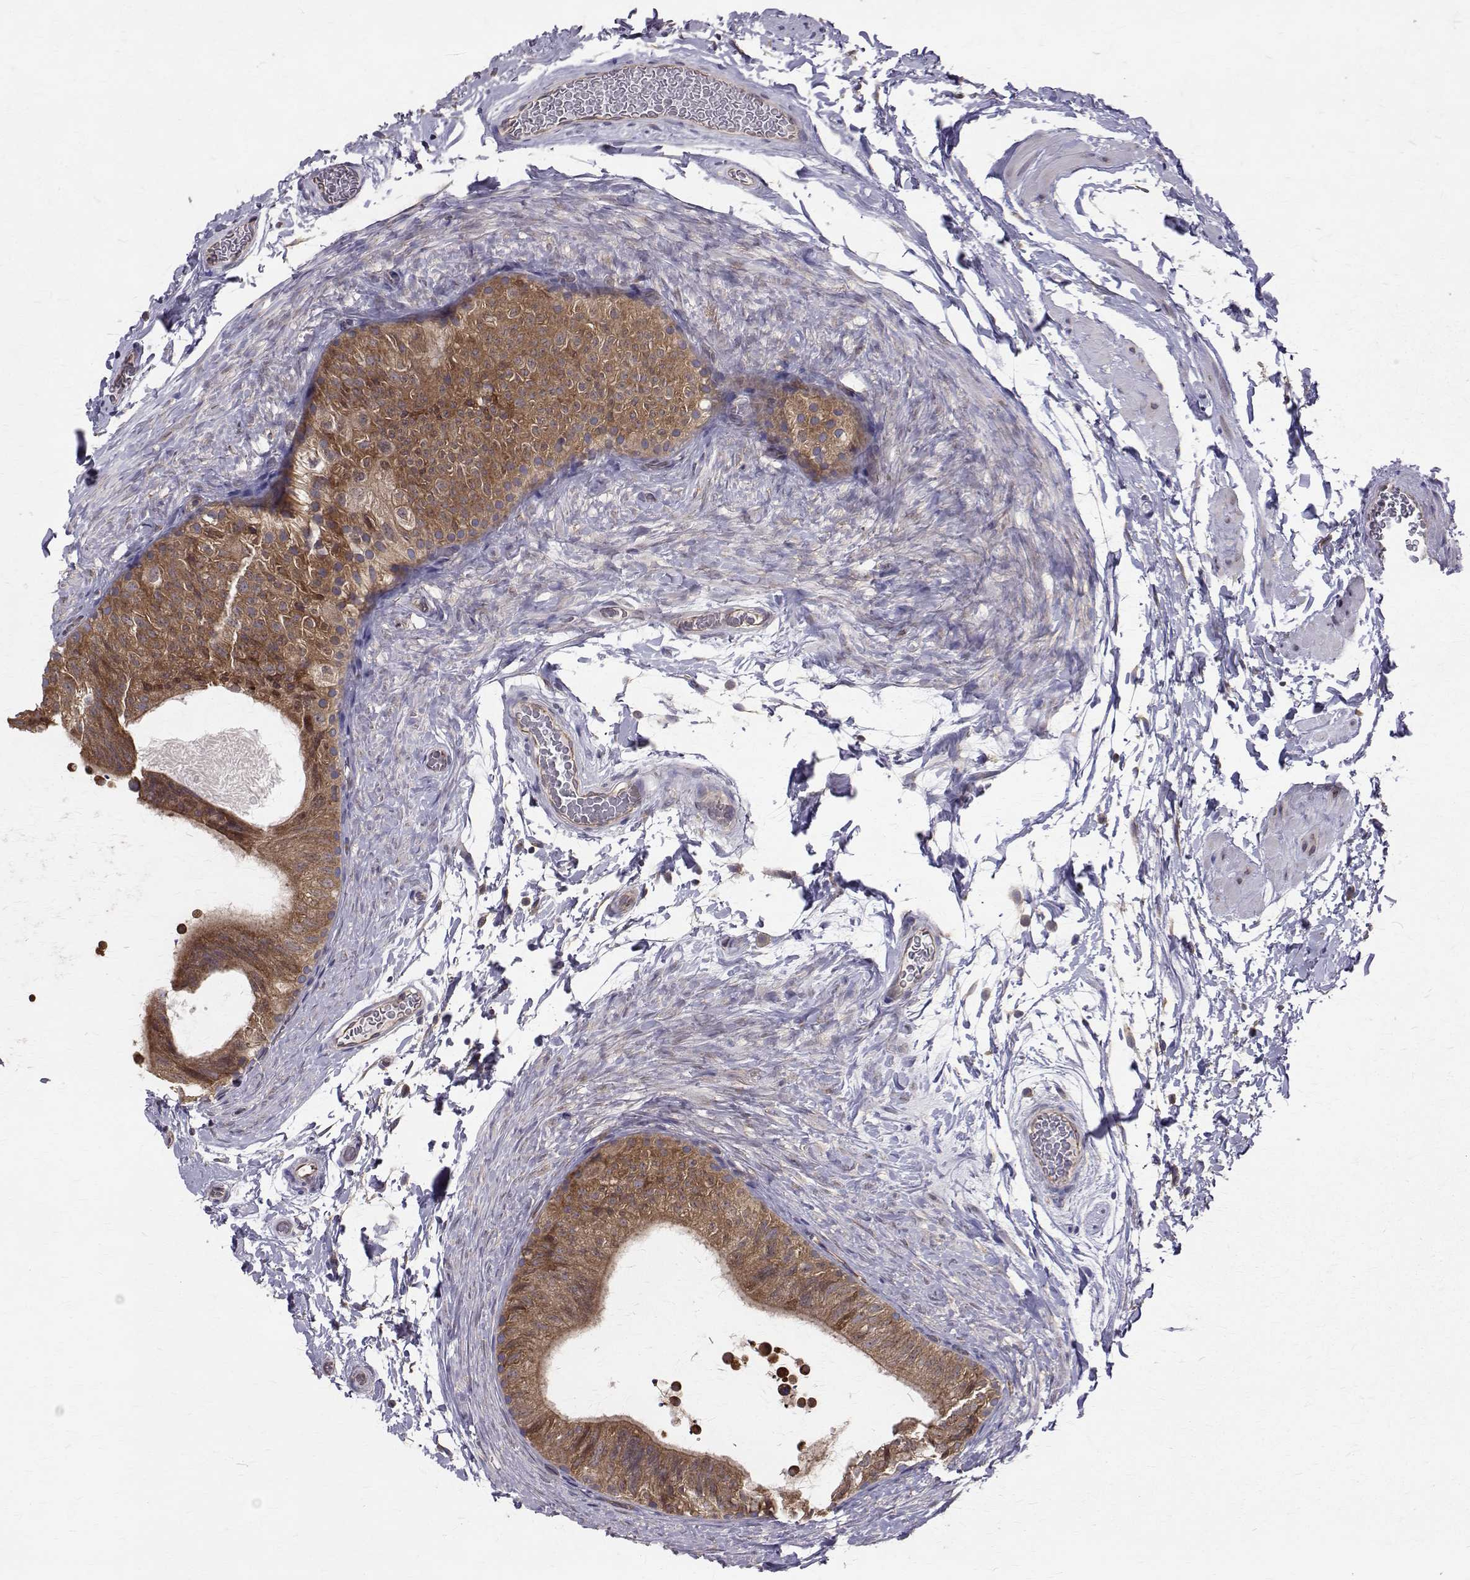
{"staining": {"intensity": "moderate", "quantity": ">75%", "location": "cytoplasmic/membranous"}, "tissue": "epididymis", "cell_type": "Glandular cells", "image_type": "normal", "snomed": [{"axis": "morphology", "description": "Normal tissue, NOS"}, {"axis": "topography", "description": "Epididymis, spermatic cord, NOS"}, {"axis": "topography", "description": "Epididymis"}], "caption": "Epididymis stained for a protein (brown) displays moderate cytoplasmic/membranous positive expression in about >75% of glandular cells.", "gene": "FARSB", "patient": {"sex": "male", "age": 31}}